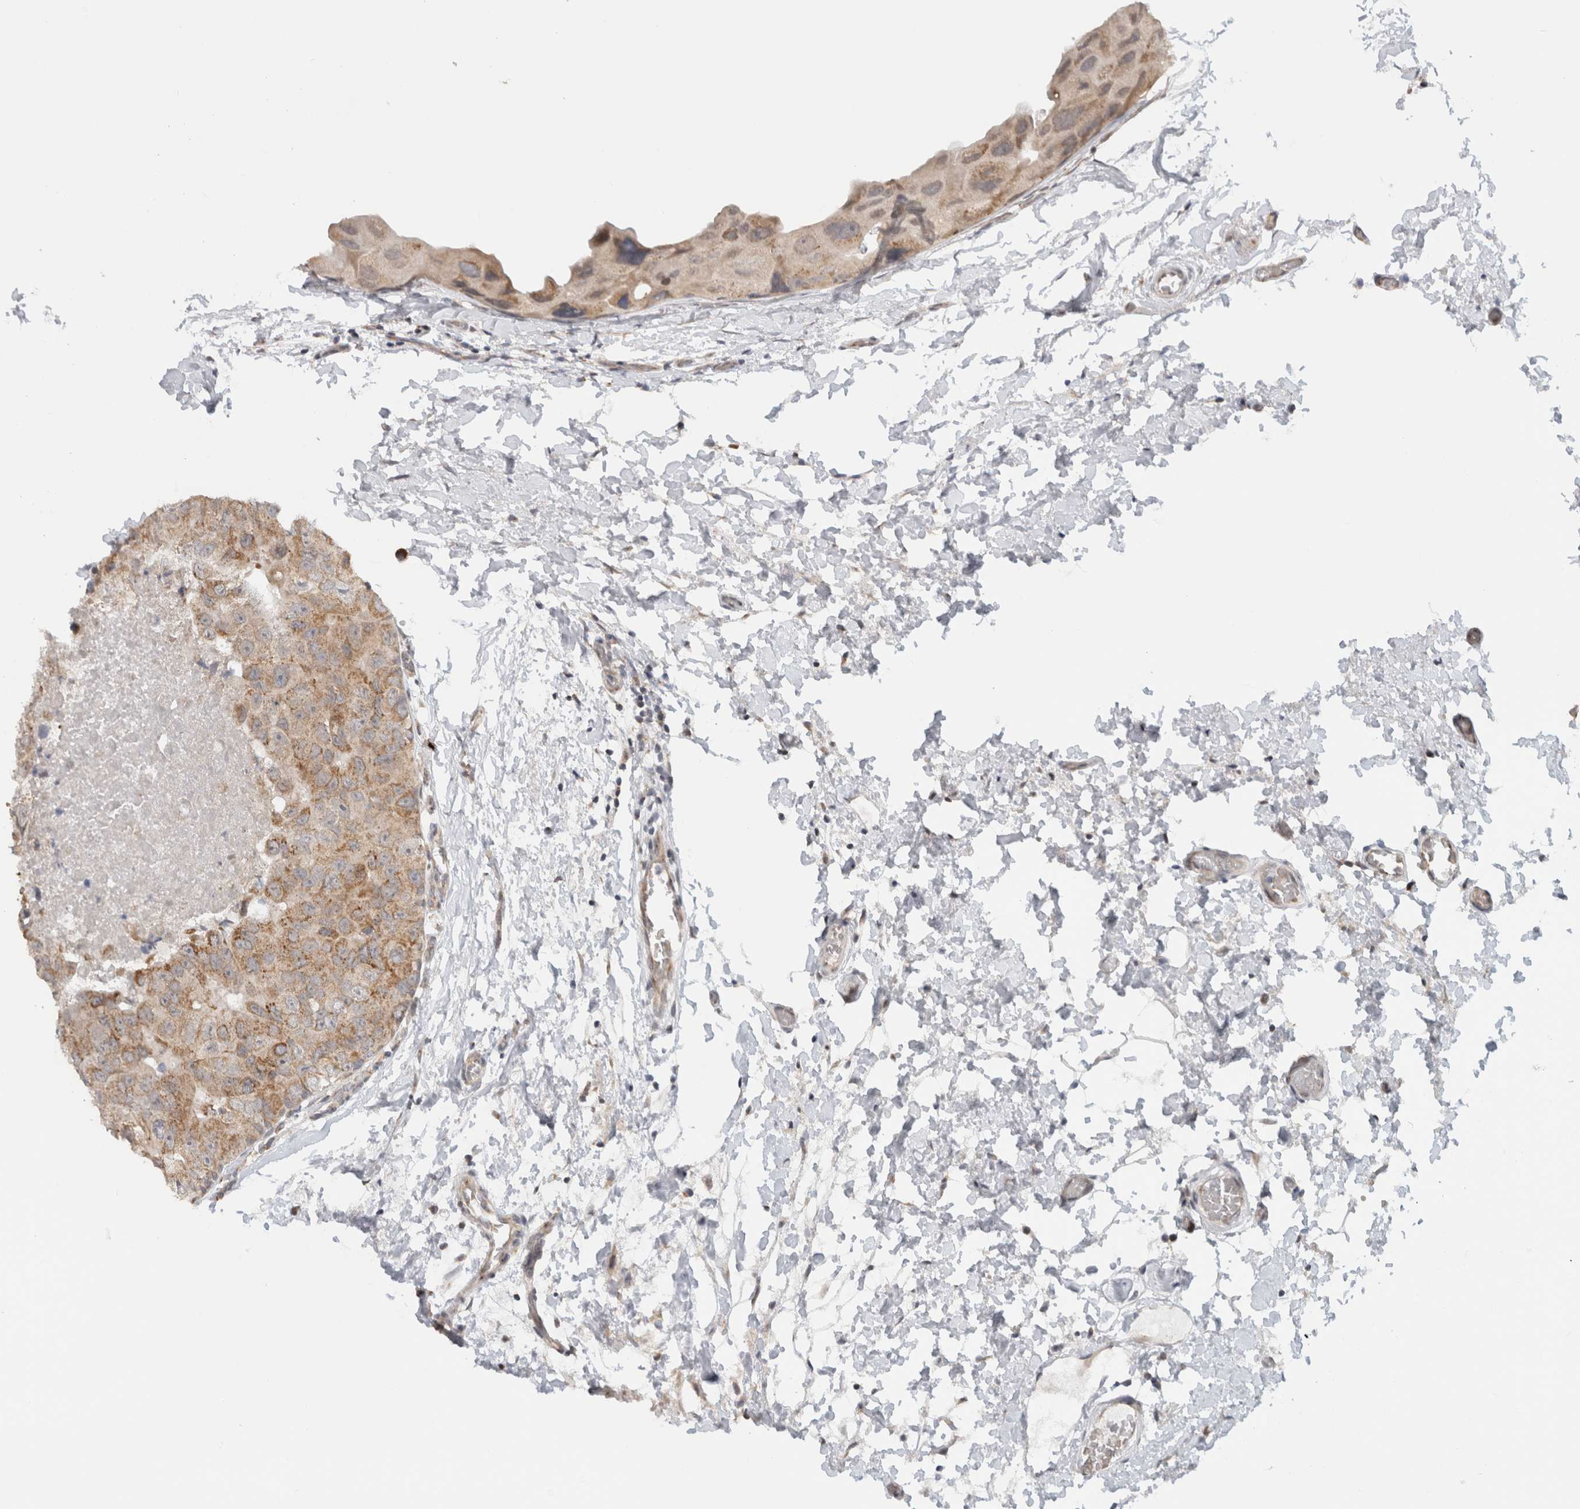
{"staining": {"intensity": "moderate", "quantity": "25%-75%", "location": "cytoplasmic/membranous"}, "tissue": "breast cancer", "cell_type": "Tumor cells", "image_type": "cancer", "snomed": [{"axis": "morphology", "description": "Duct carcinoma"}, {"axis": "topography", "description": "Breast"}], "caption": "Immunohistochemical staining of human invasive ductal carcinoma (breast) exhibits medium levels of moderate cytoplasmic/membranous protein staining in about 25%-75% of tumor cells. (Brightfield microscopy of DAB IHC at high magnification).", "gene": "CMC2", "patient": {"sex": "female", "age": 62}}